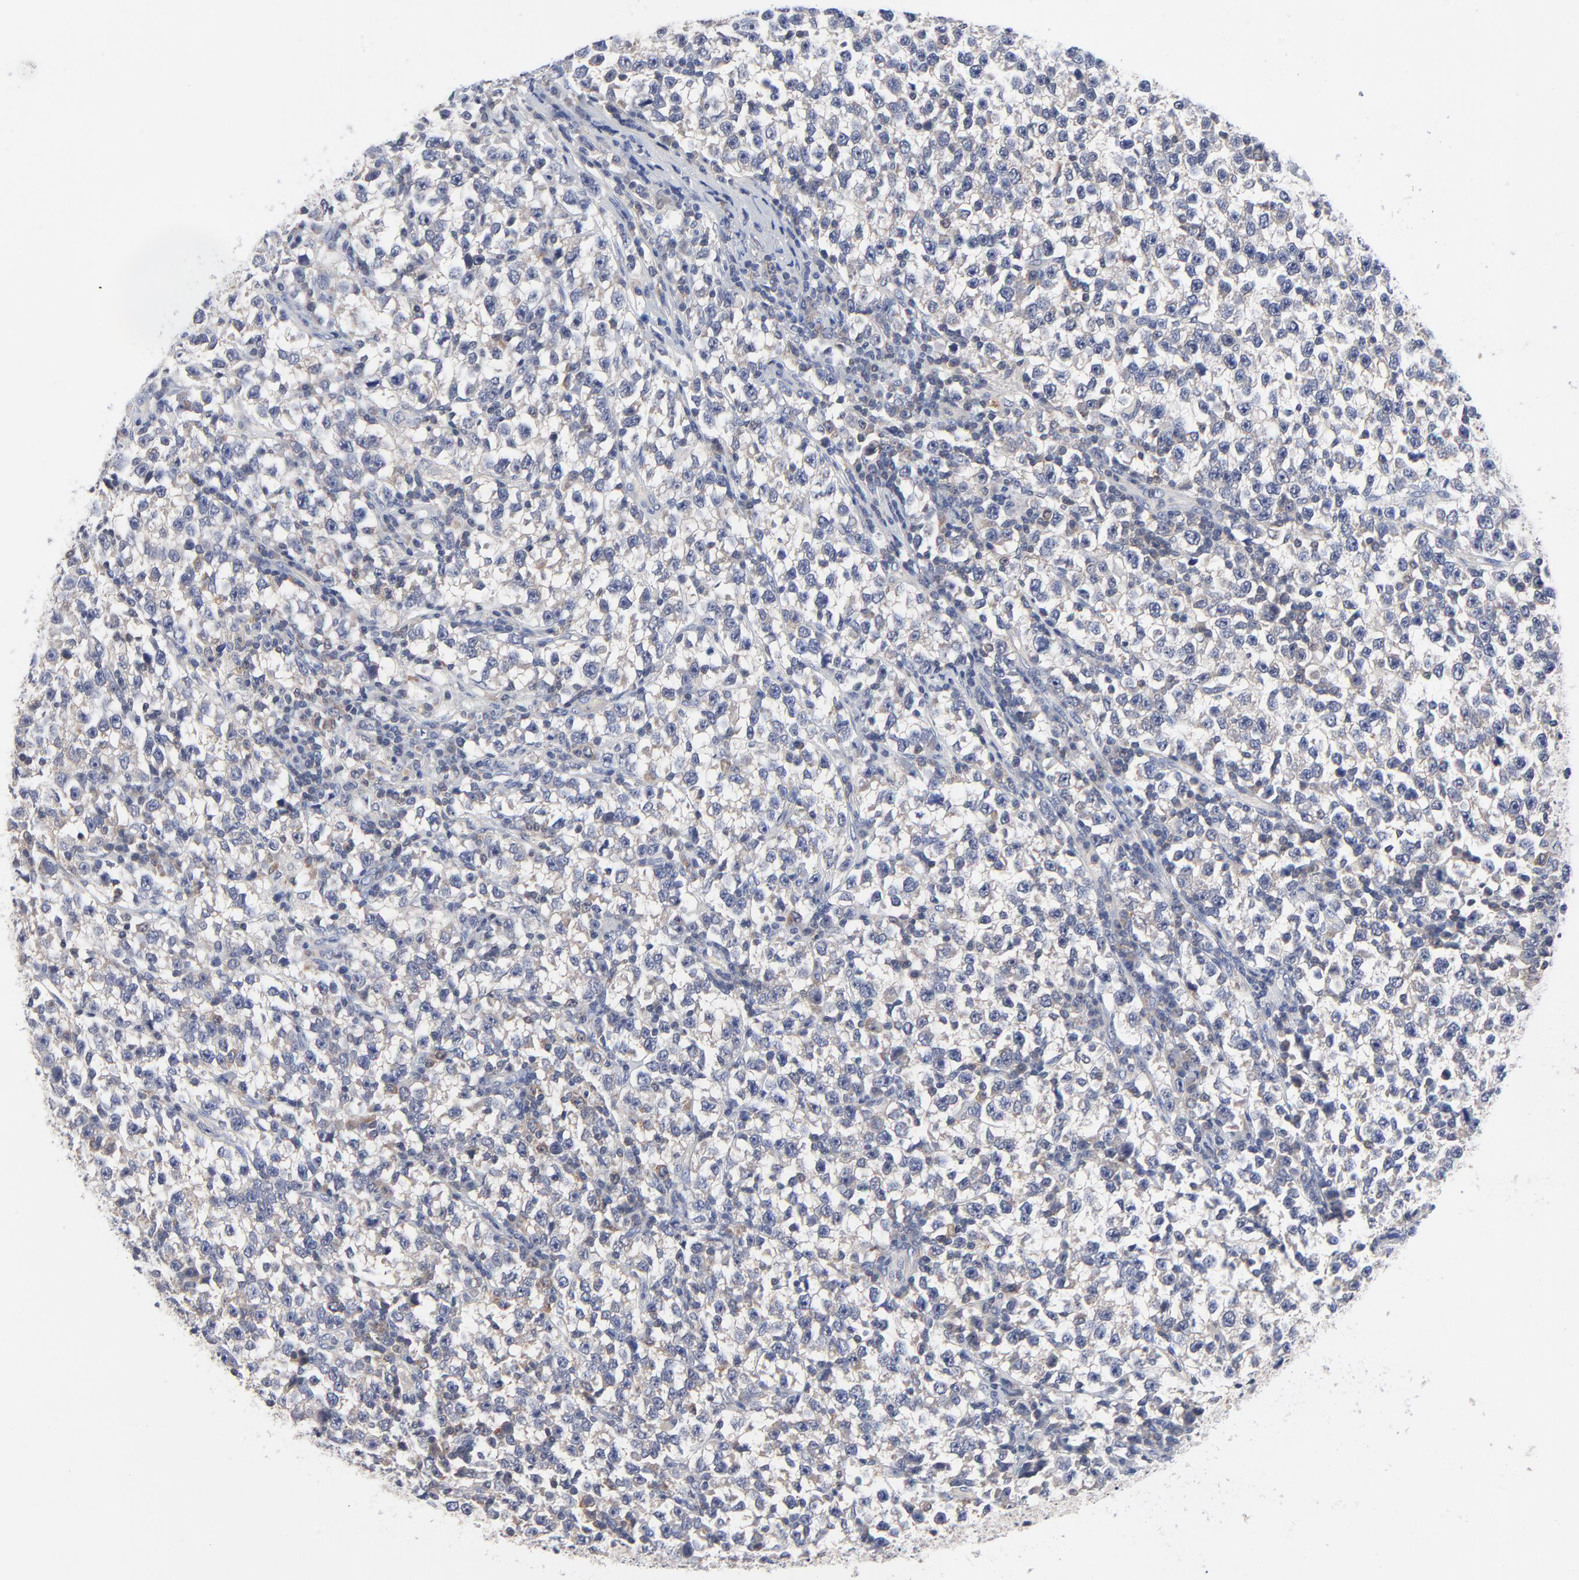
{"staining": {"intensity": "negative", "quantity": "none", "location": "none"}, "tissue": "testis cancer", "cell_type": "Tumor cells", "image_type": "cancer", "snomed": [{"axis": "morphology", "description": "Seminoma, NOS"}, {"axis": "topography", "description": "Testis"}], "caption": "This photomicrograph is of testis cancer (seminoma) stained with immunohistochemistry (IHC) to label a protein in brown with the nuclei are counter-stained blue. There is no expression in tumor cells. (DAB IHC visualized using brightfield microscopy, high magnification).", "gene": "CAB39L", "patient": {"sex": "male", "age": 43}}